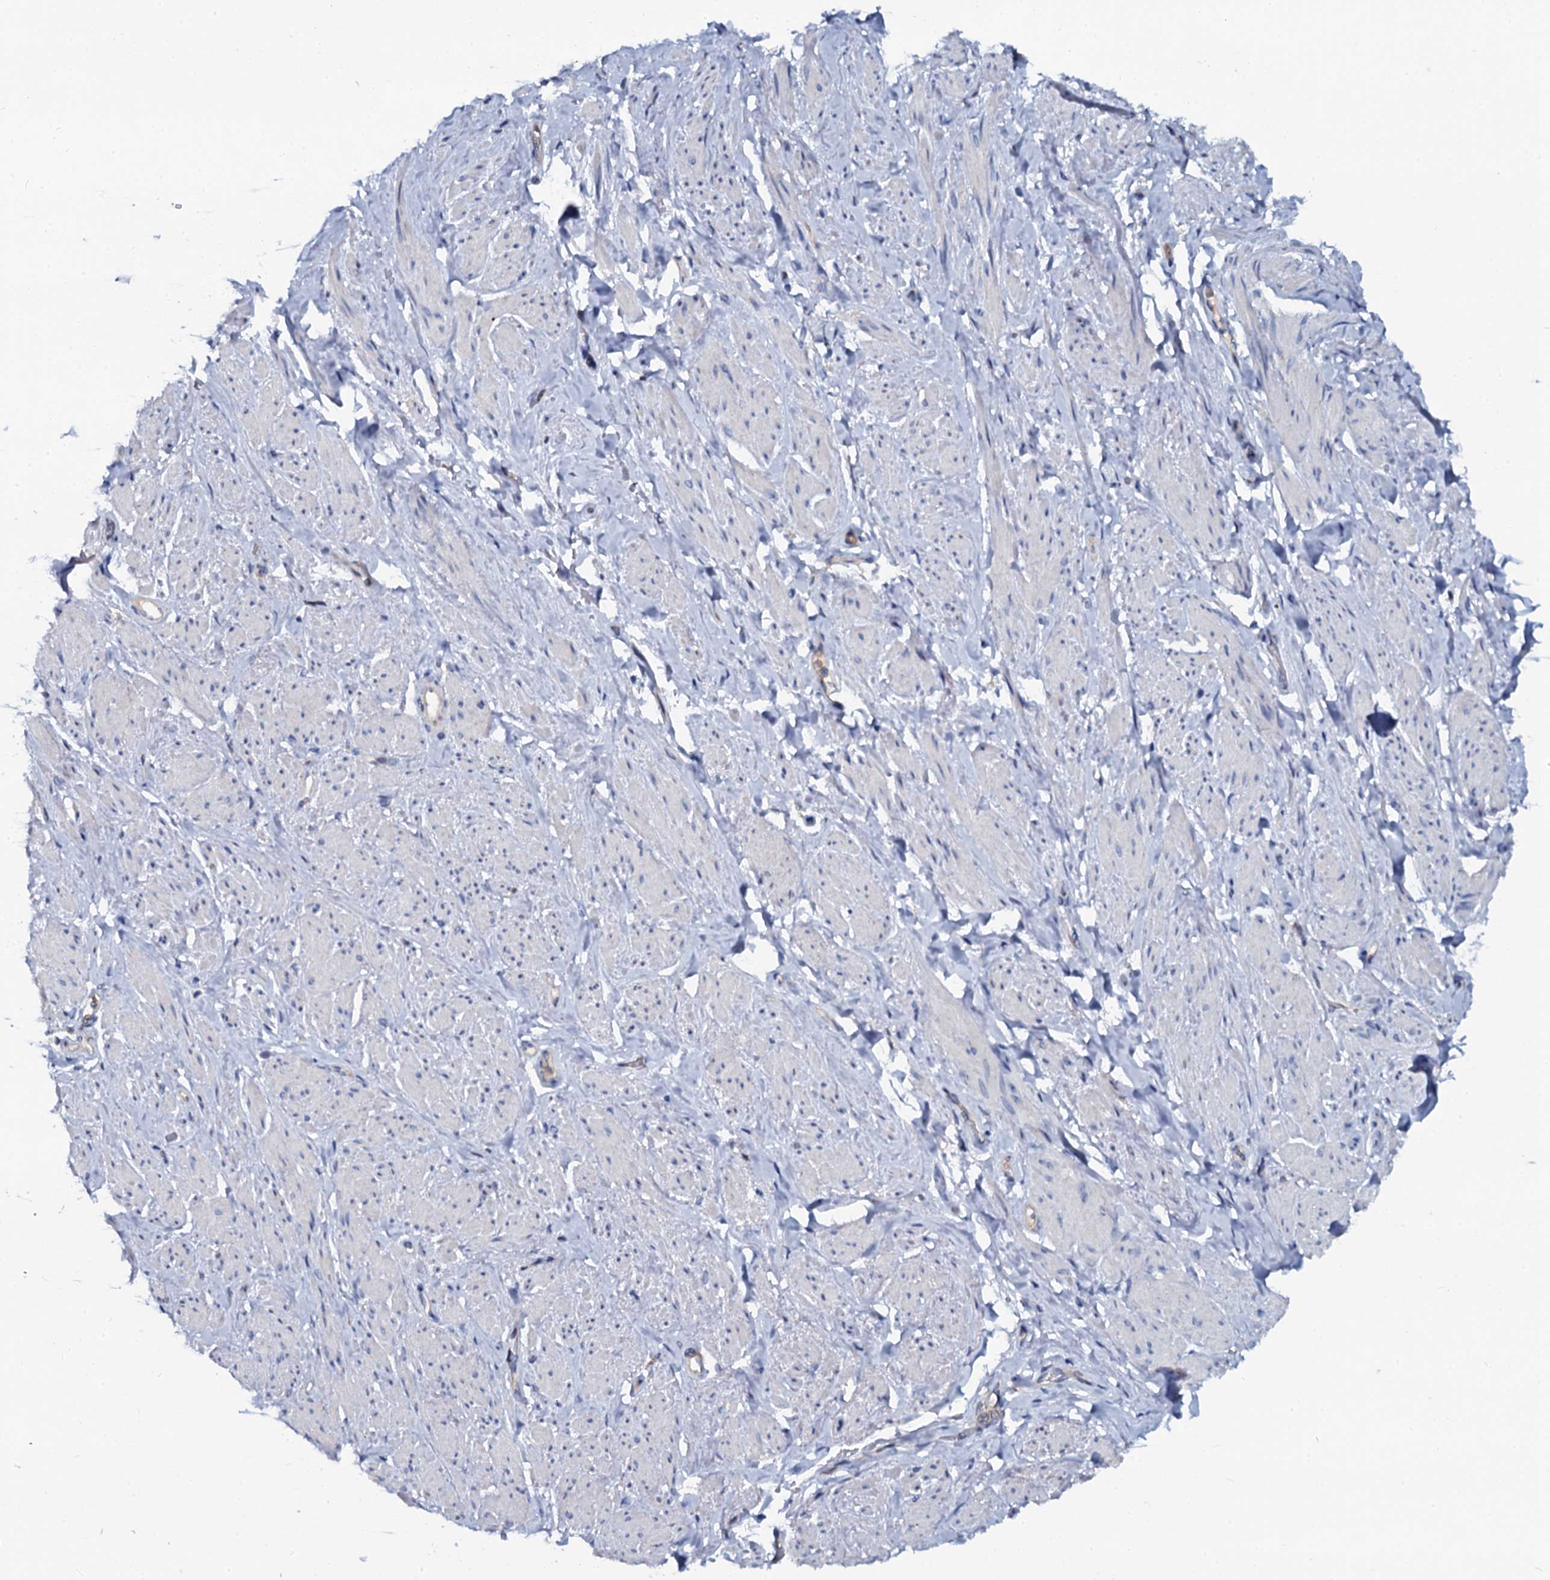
{"staining": {"intensity": "negative", "quantity": "none", "location": "none"}, "tissue": "smooth muscle", "cell_type": "Smooth muscle cells", "image_type": "normal", "snomed": [{"axis": "morphology", "description": "Normal tissue, NOS"}, {"axis": "topography", "description": "Smooth muscle"}, {"axis": "topography", "description": "Peripheral nerve tissue"}], "caption": "Normal smooth muscle was stained to show a protein in brown. There is no significant expression in smooth muscle cells.", "gene": "OTOL1", "patient": {"sex": "male", "age": 69}}